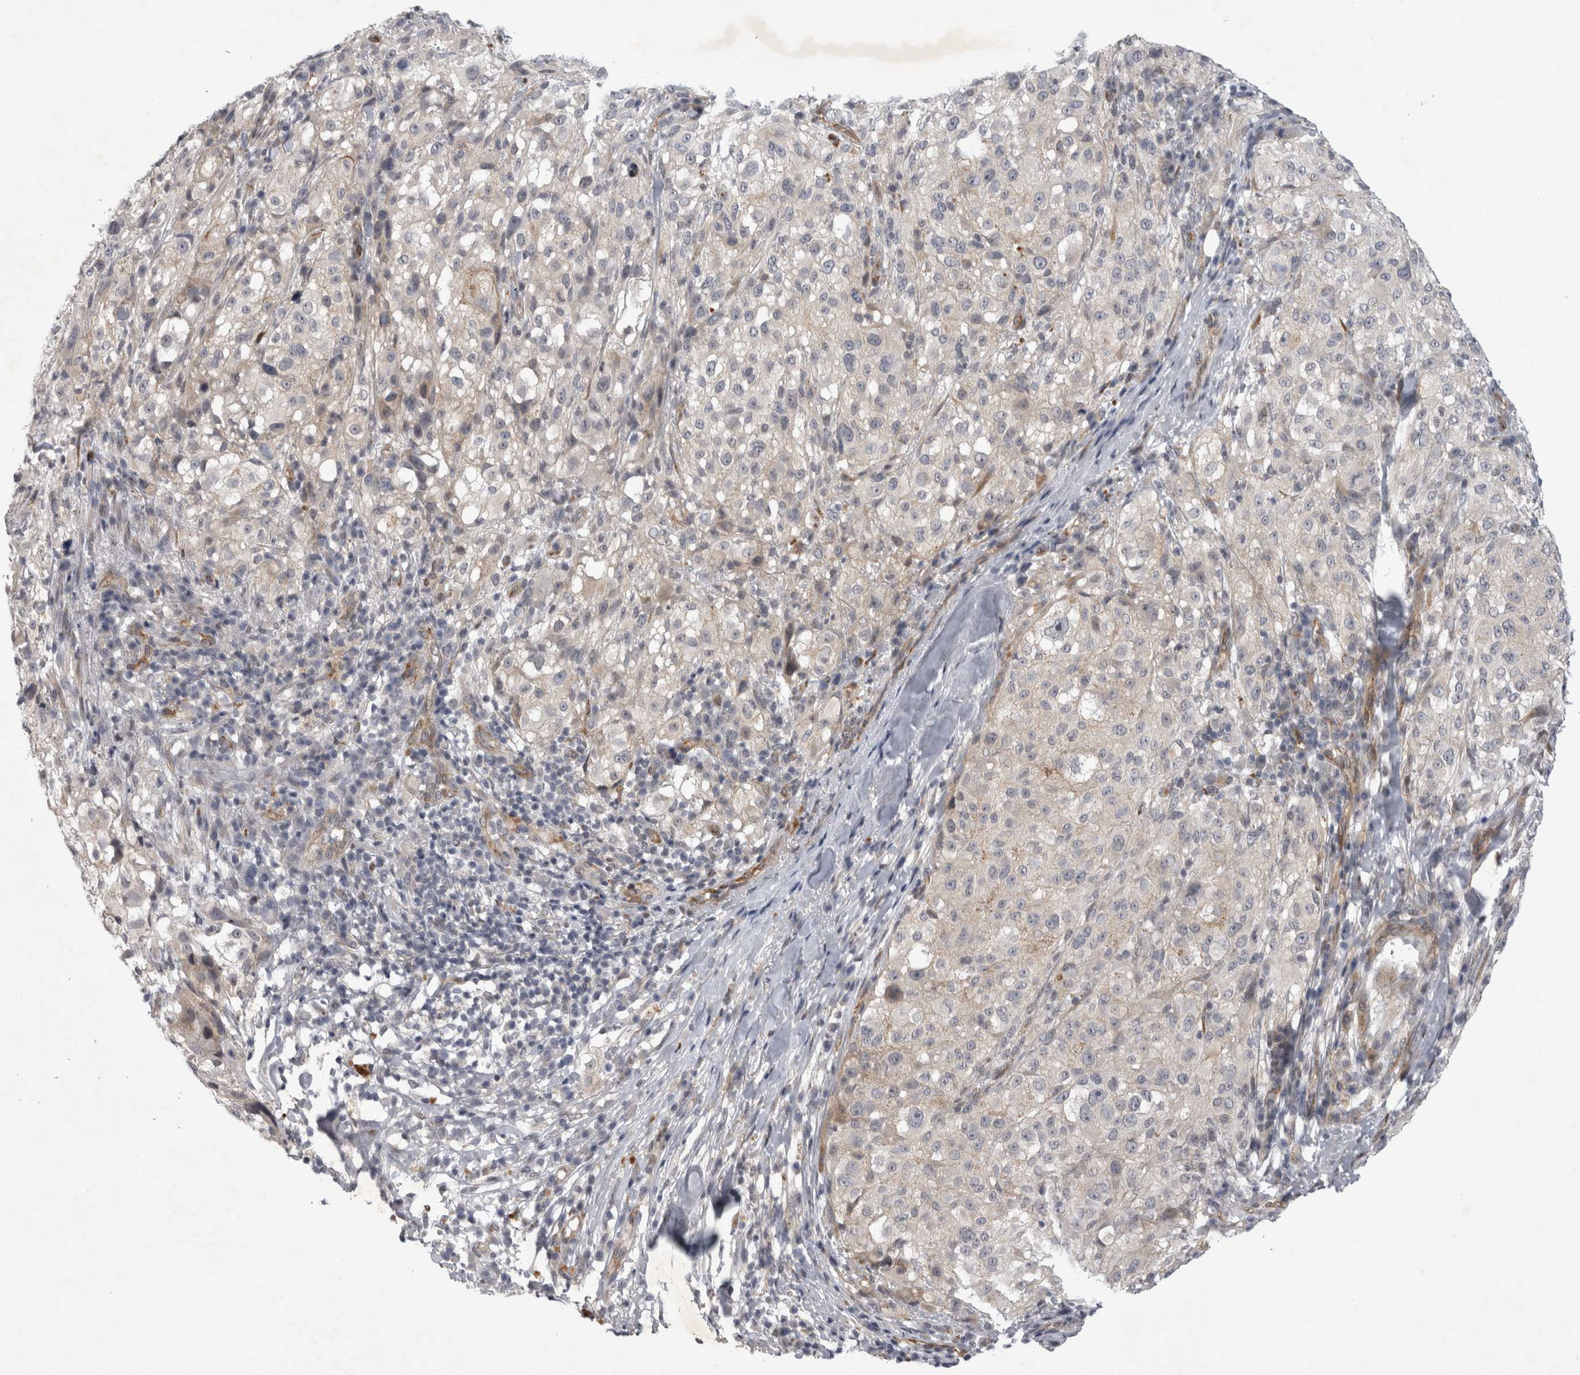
{"staining": {"intensity": "negative", "quantity": "none", "location": "none"}, "tissue": "melanoma", "cell_type": "Tumor cells", "image_type": "cancer", "snomed": [{"axis": "morphology", "description": "Necrosis, NOS"}, {"axis": "morphology", "description": "Malignant melanoma, NOS"}, {"axis": "topography", "description": "Skin"}], "caption": "The micrograph demonstrates no significant expression in tumor cells of malignant melanoma.", "gene": "PARP11", "patient": {"sex": "female", "age": 87}}